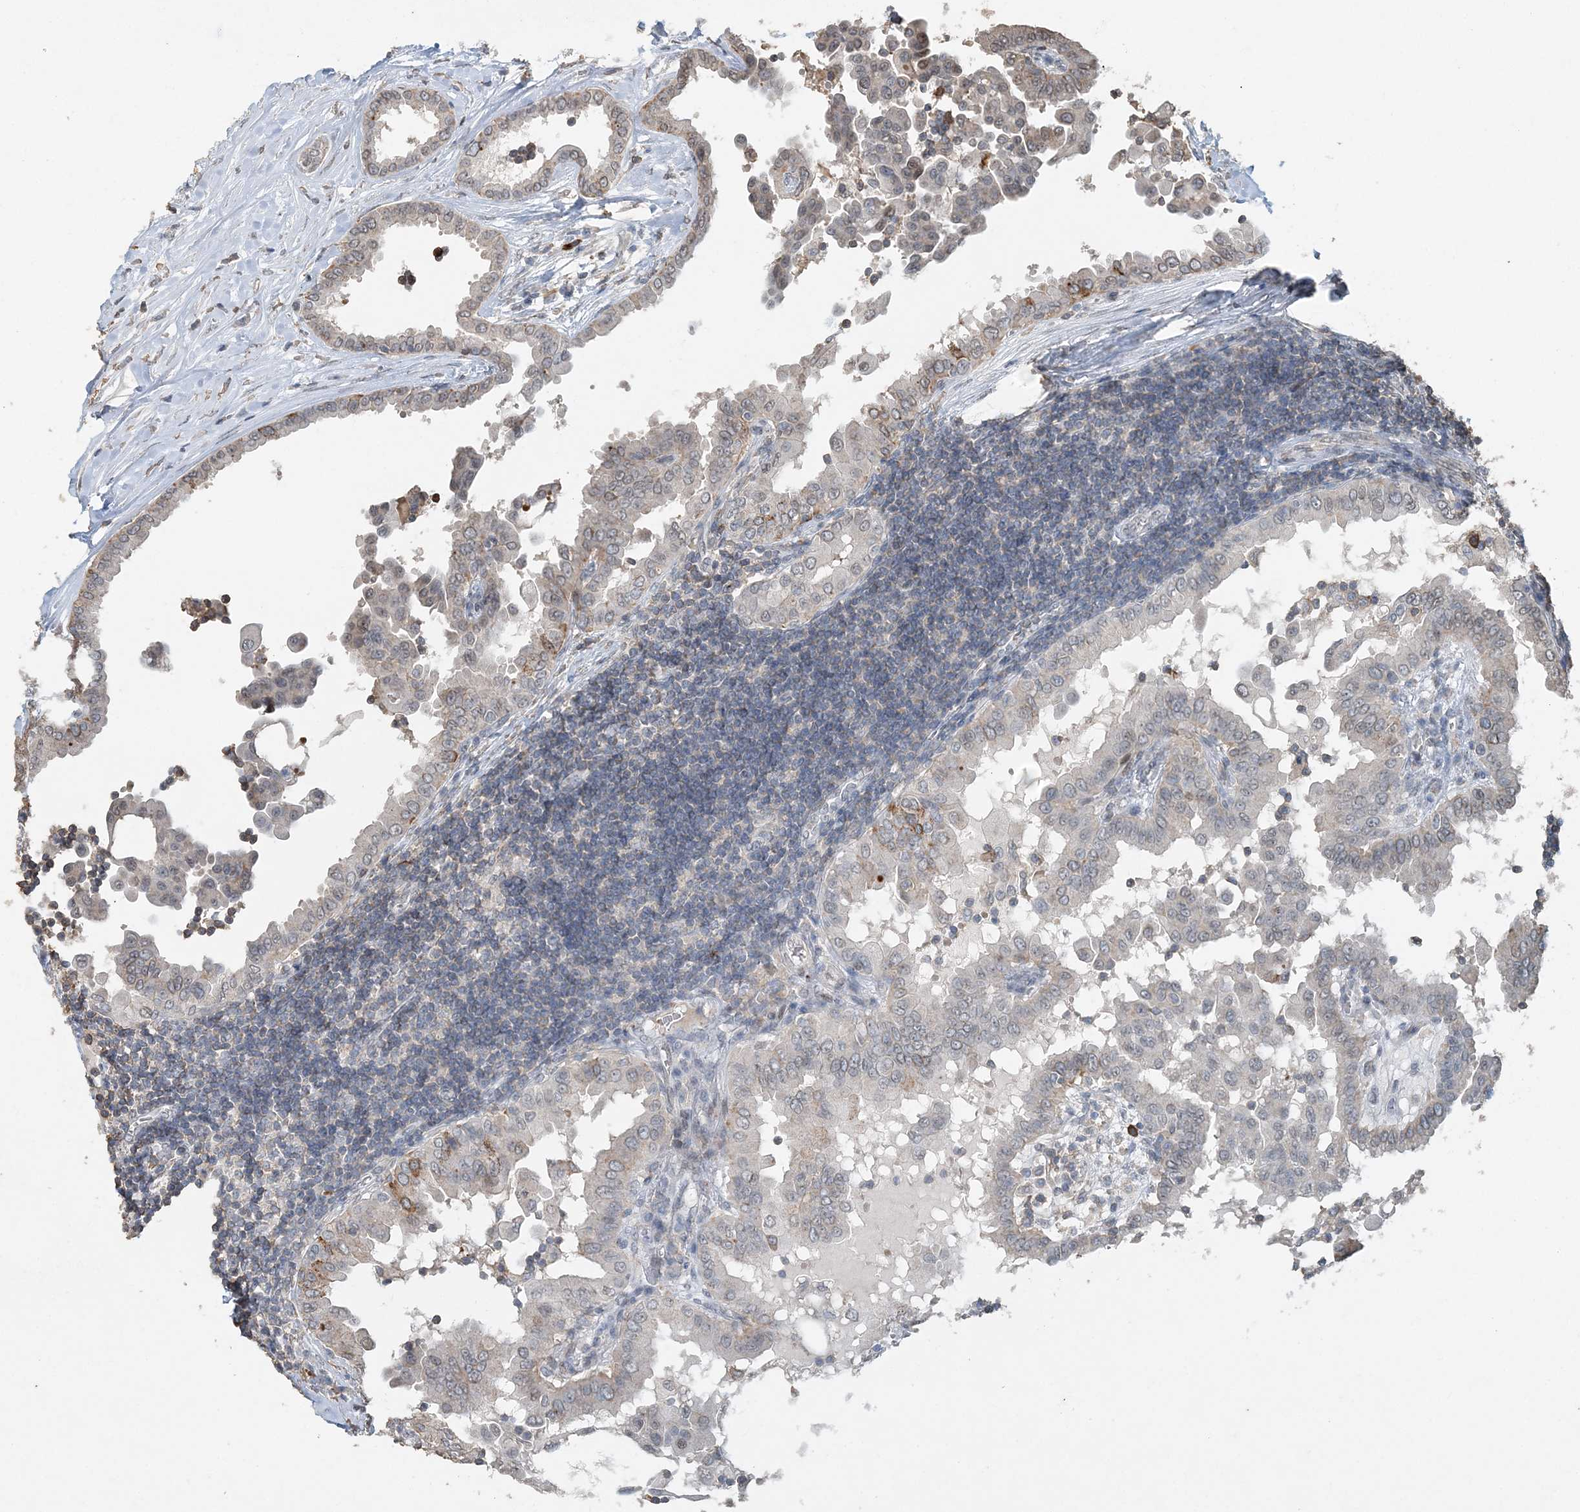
{"staining": {"intensity": "weak", "quantity": "<25%", "location": "cytoplasmic/membranous"}, "tissue": "thyroid cancer", "cell_type": "Tumor cells", "image_type": "cancer", "snomed": [{"axis": "morphology", "description": "Papillary adenocarcinoma, NOS"}, {"axis": "topography", "description": "Thyroid gland"}], "caption": "An immunohistochemistry (IHC) image of thyroid cancer is shown. There is no staining in tumor cells of thyroid cancer.", "gene": "FAM110A", "patient": {"sex": "male", "age": 33}}